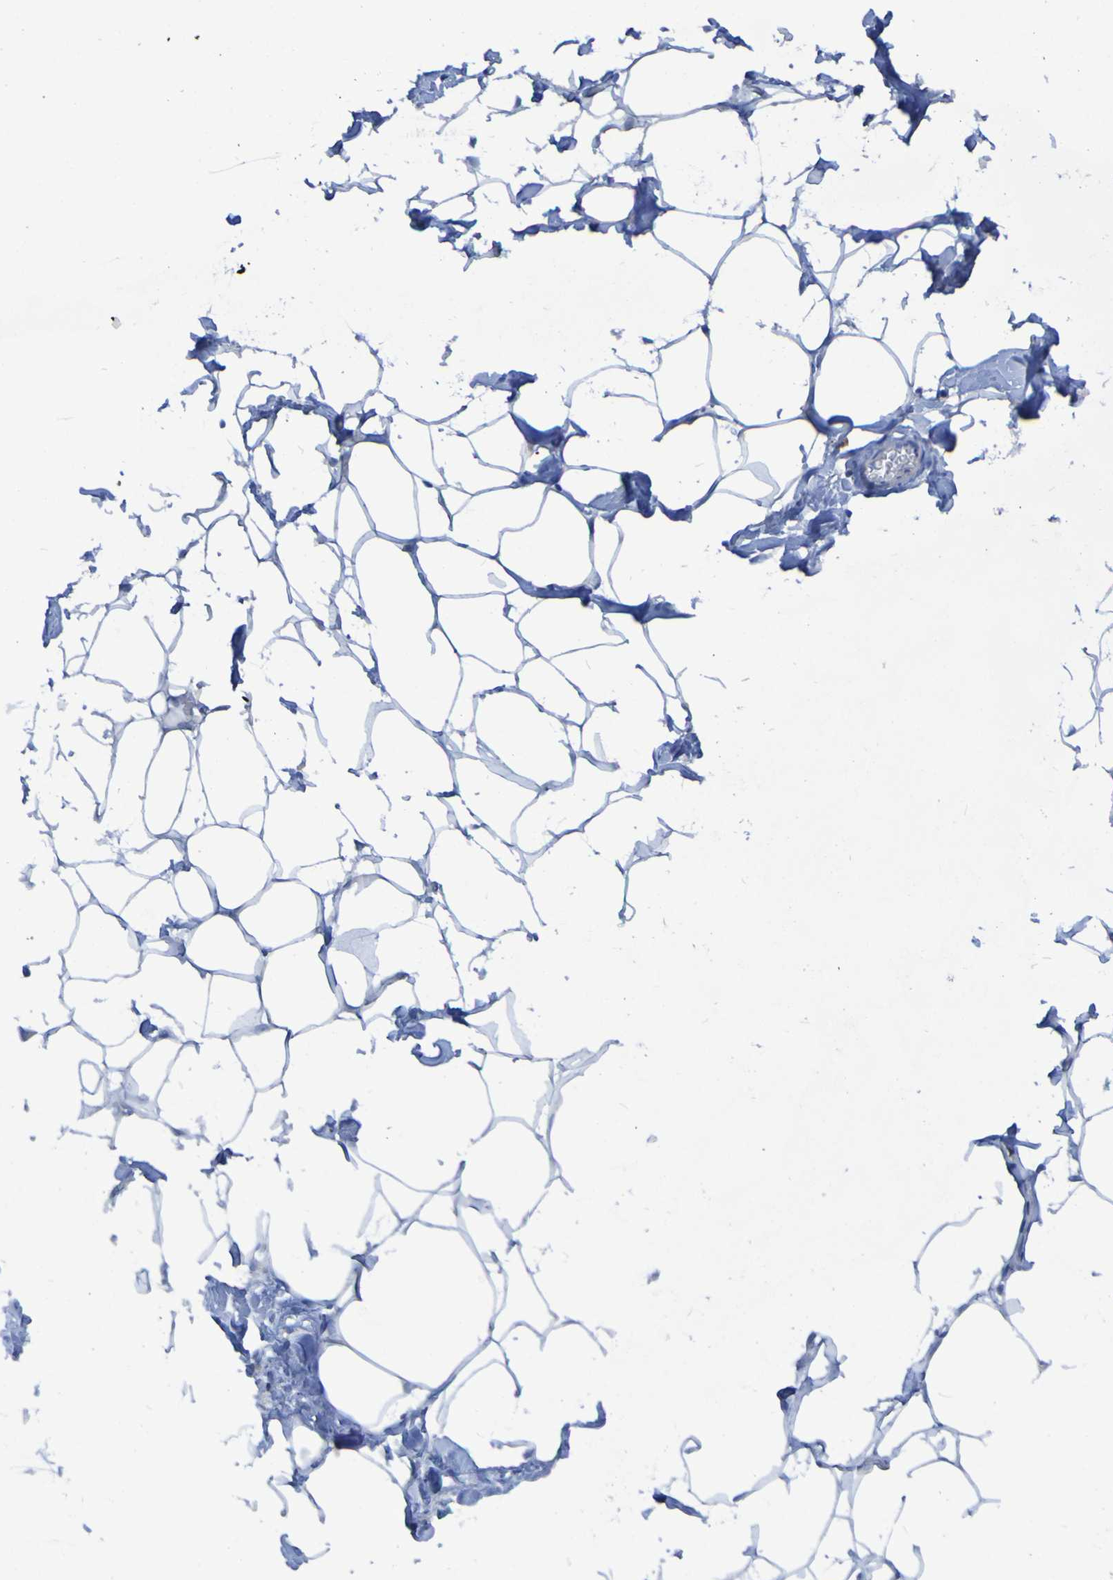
{"staining": {"intensity": "negative", "quantity": "none", "location": "none"}, "tissue": "adipose tissue", "cell_type": "Adipocytes", "image_type": "normal", "snomed": [{"axis": "morphology", "description": "Normal tissue, NOS"}, {"axis": "topography", "description": "Breast"}, {"axis": "topography", "description": "Adipose tissue"}], "caption": "Immunohistochemistry (IHC) image of normal adipose tissue: adipose tissue stained with DAB (3,3'-diaminobenzidine) demonstrates no significant protein staining in adipocytes. The staining was performed using DAB to visualize the protein expression in brown, while the nuclei were stained in blue with hematoxylin (Magnification: 20x).", "gene": "MPPE1", "patient": {"sex": "female", "age": 25}}